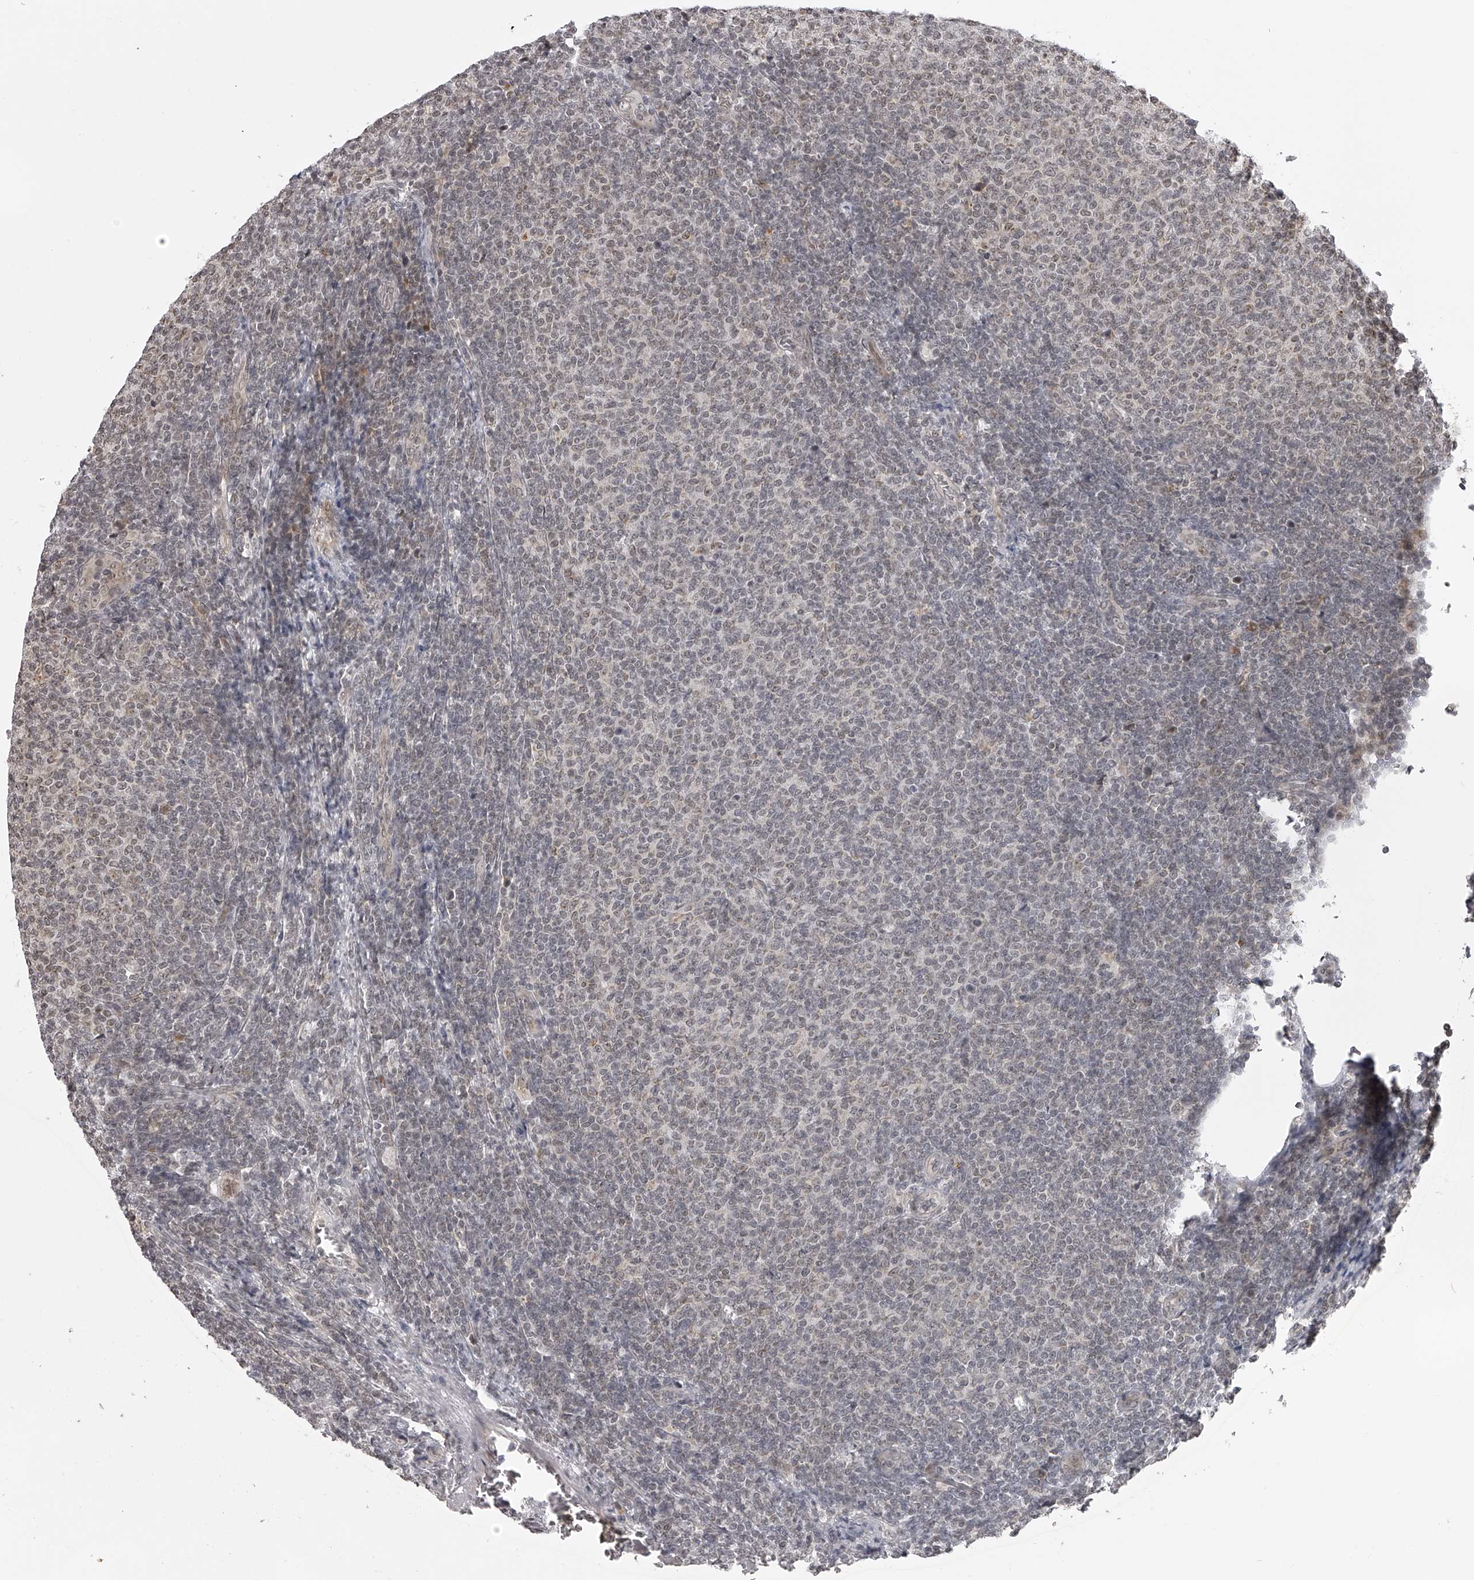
{"staining": {"intensity": "weak", "quantity": "<25%", "location": "nuclear"}, "tissue": "lymphoma", "cell_type": "Tumor cells", "image_type": "cancer", "snomed": [{"axis": "morphology", "description": "Malignant lymphoma, non-Hodgkin's type, Low grade"}, {"axis": "topography", "description": "Lymph node"}], "caption": "An immunohistochemistry photomicrograph of malignant lymphoma, non-Hodgkin's type (low-grade) is shown. There is no staining in tumor cells of malignant lymphoma, non-Hodgkin's type (low-grade).", "gene": "ODF2L", "patient": {"sex": "male", "age": 66}}